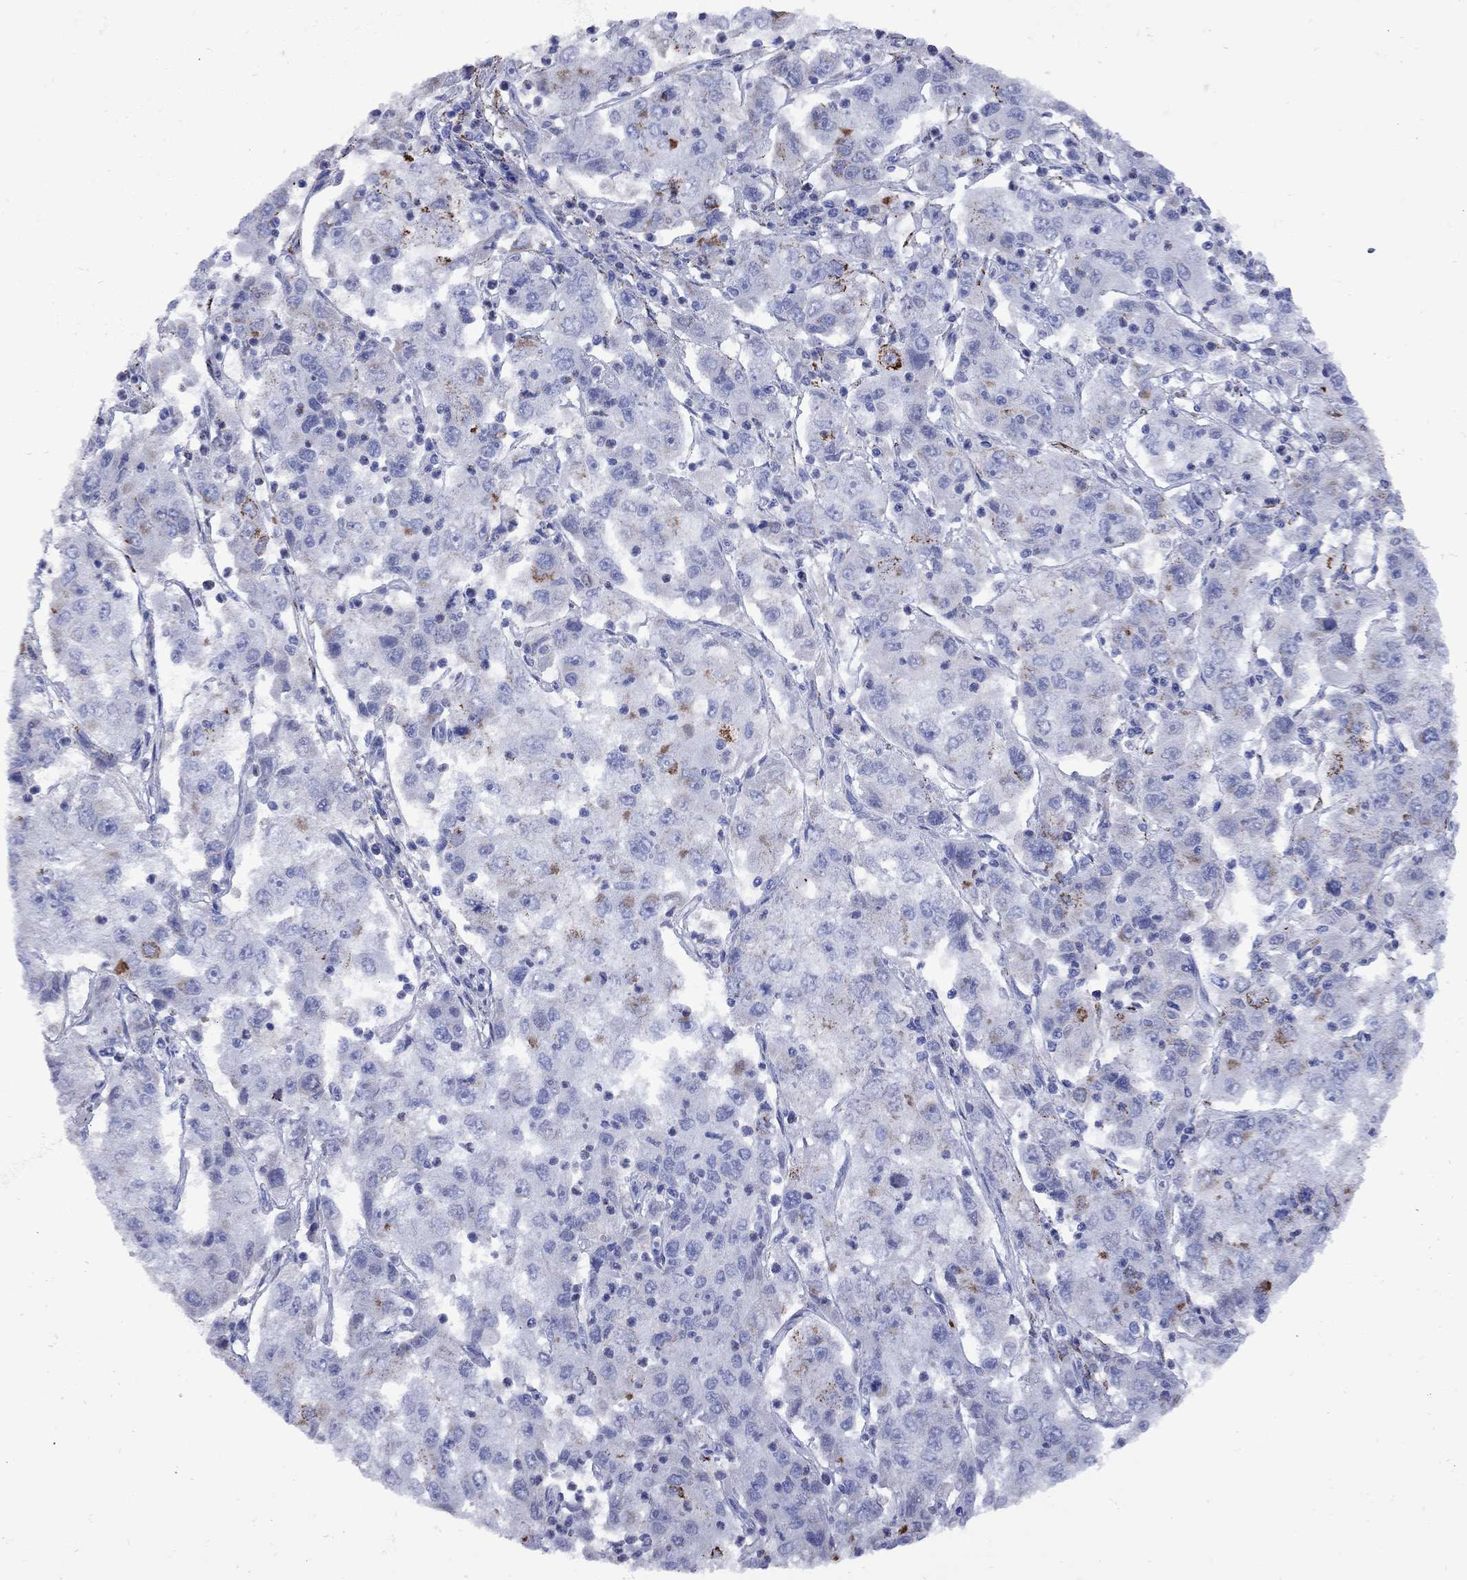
{"staining": {"intensity": "negative", "quantity": "none", "location": "none"}, "tissue": "cervical cancer", "cell_type": "Tumor cells", "image_type": "cancer", "snomed": [{"axis": "morphology", "description": "Squamous cell carcinoma, NOS"}, {"axis": "topography", "description": "Cervix"}], "caption": "Immunohistochemistry histopathology image of neoplastic tissue: human squamous cell carcinoma (cervical) stained with DAB exhibits no significant protein expression in tumor cells.", "gene": "SESTD1", "patient": {"sex": "female", "age": 36}}